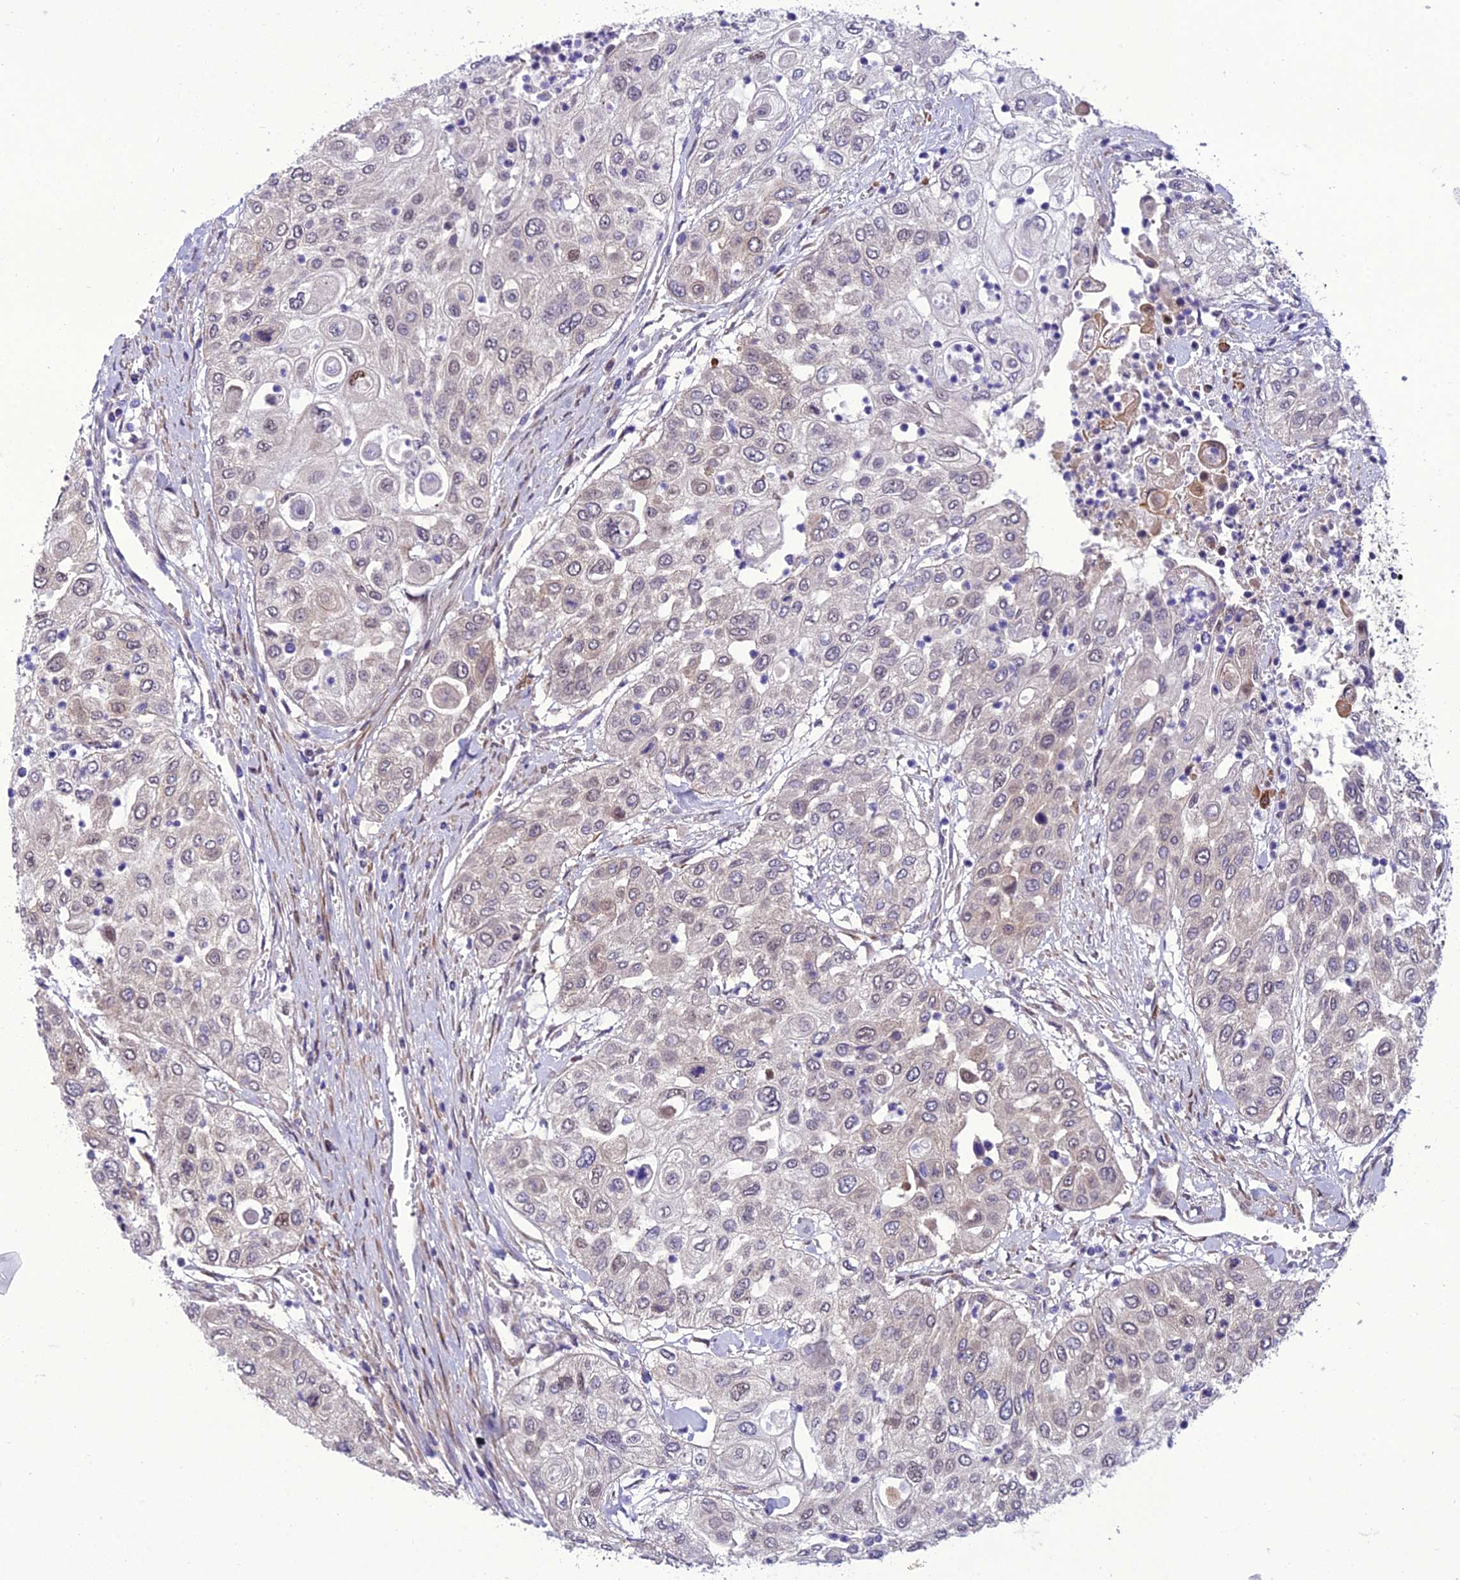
{"staining": {"intensity": "weak", "quantity": "<25%", "location": "cytoplasmic/membranous,nuclear"}, "tissue": "urothelial cancer", "cell_type": "Tumor cells", "image_type": "cancer", "snomed": [{"axis": "morphology", "description": "Urothelial carcinoma, High grade"}, {"axis": "topography", "description": "Urinary bladder"}], "caption": "Image shows no protein staining in tumor cells of urothelial cancer tissue.", "gene": "GAB4", "patient": {"sex": "female", "age": 79}}